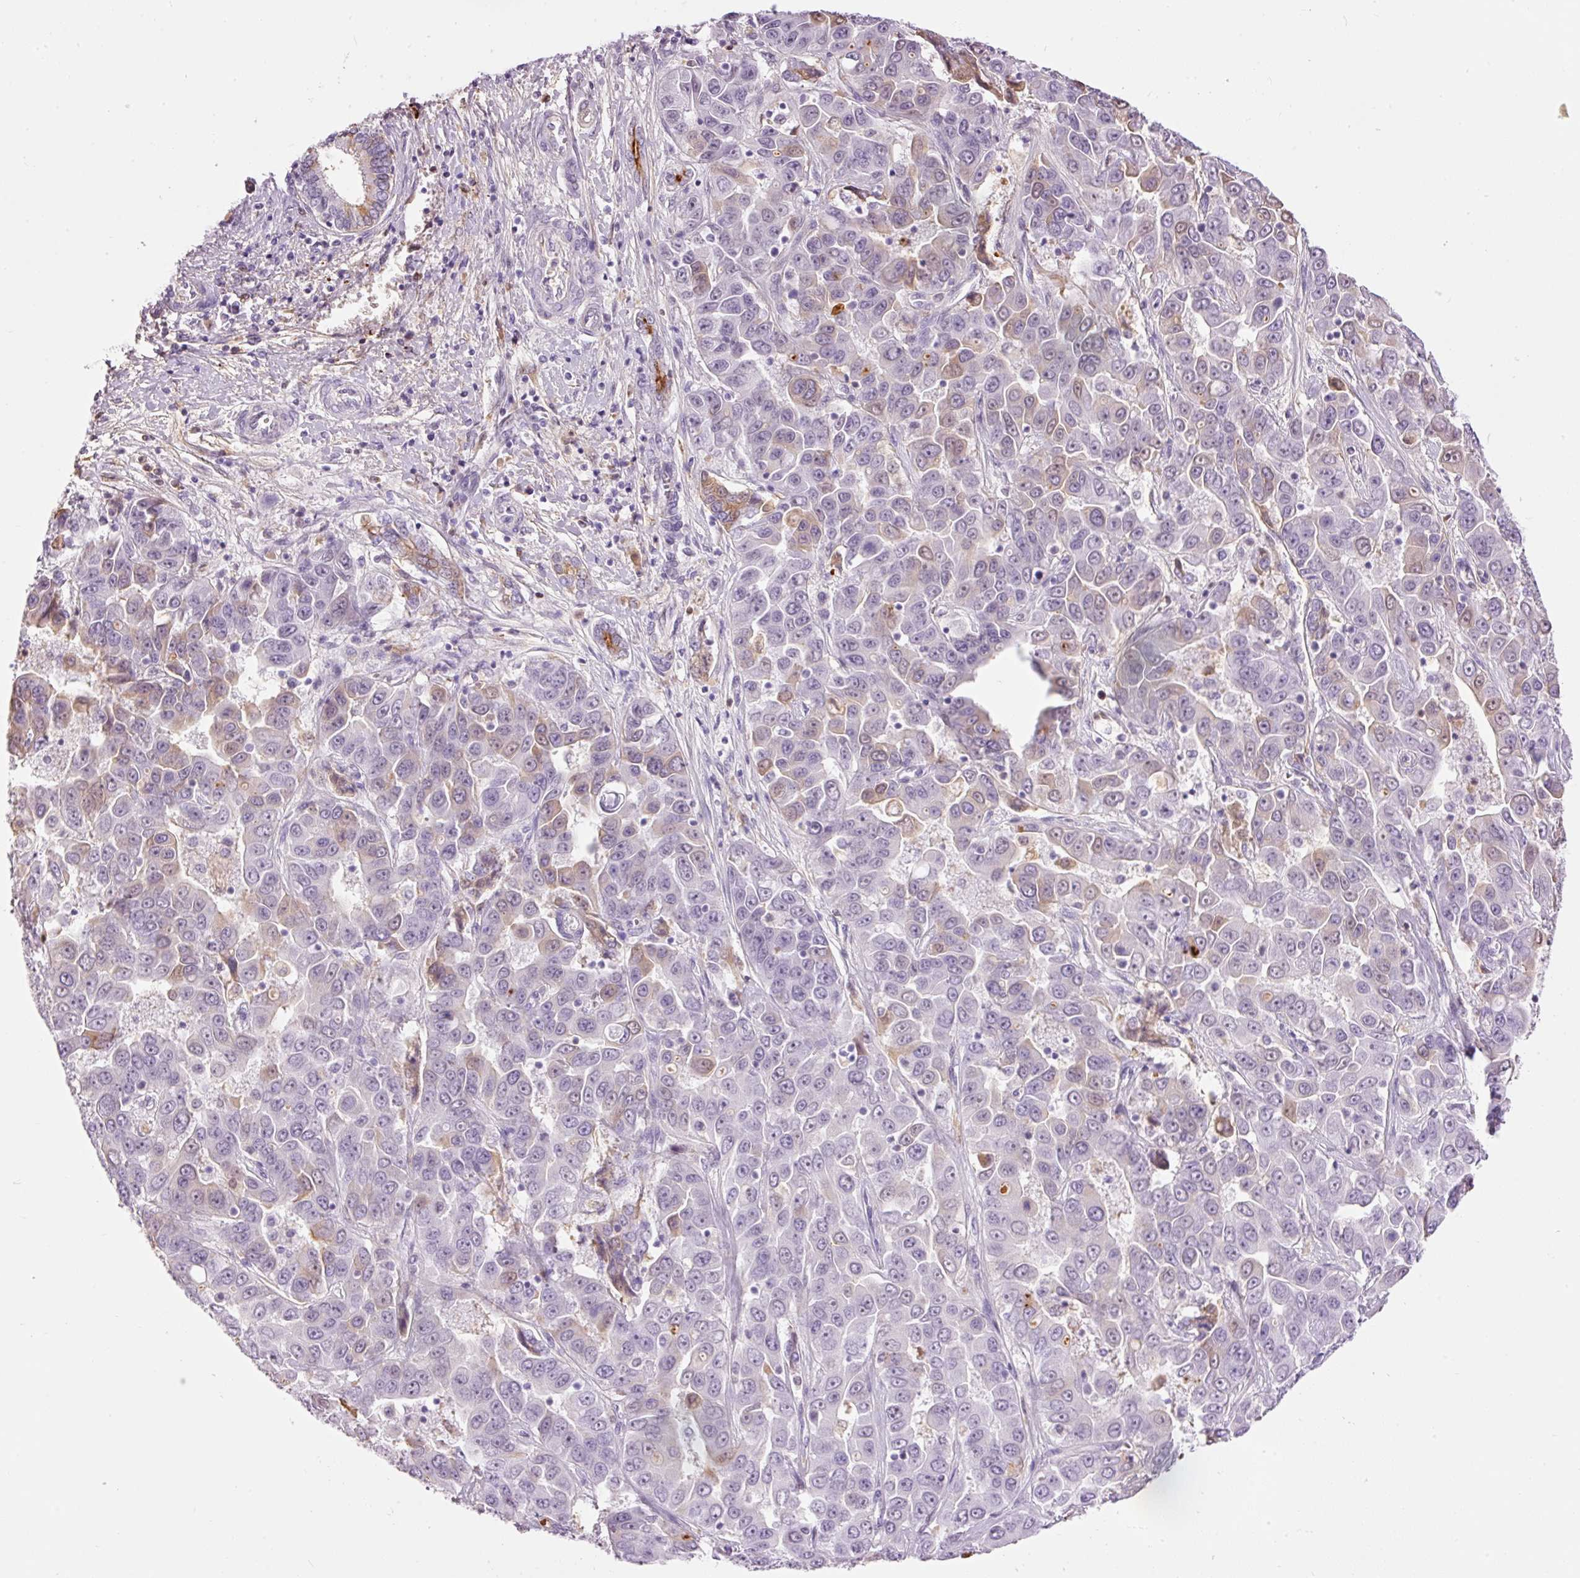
{"staining": {"intensity": "moderate", "quantity": "<25%", "location": "cytoplasmic/membranous,nuclear"}, "tissue": "liver cancer", "cell_type": "Tumor cells", "image_type": "cancer", "snomed": [{"axis": "morphology", "description": "Cholangiocarcinoma"}, {"axis": "topography", "description": "Liver"}], "caption": "Liver cancer (cholangiocarcinoma) tissue demonstrates moderate cytoplasmic/membranous and nuclear expression in about <25% of tumor cells, visualized by immunohistochemistry.", "gene": "PRPF38B", "patient": {"sex": "female", "age": 52}}